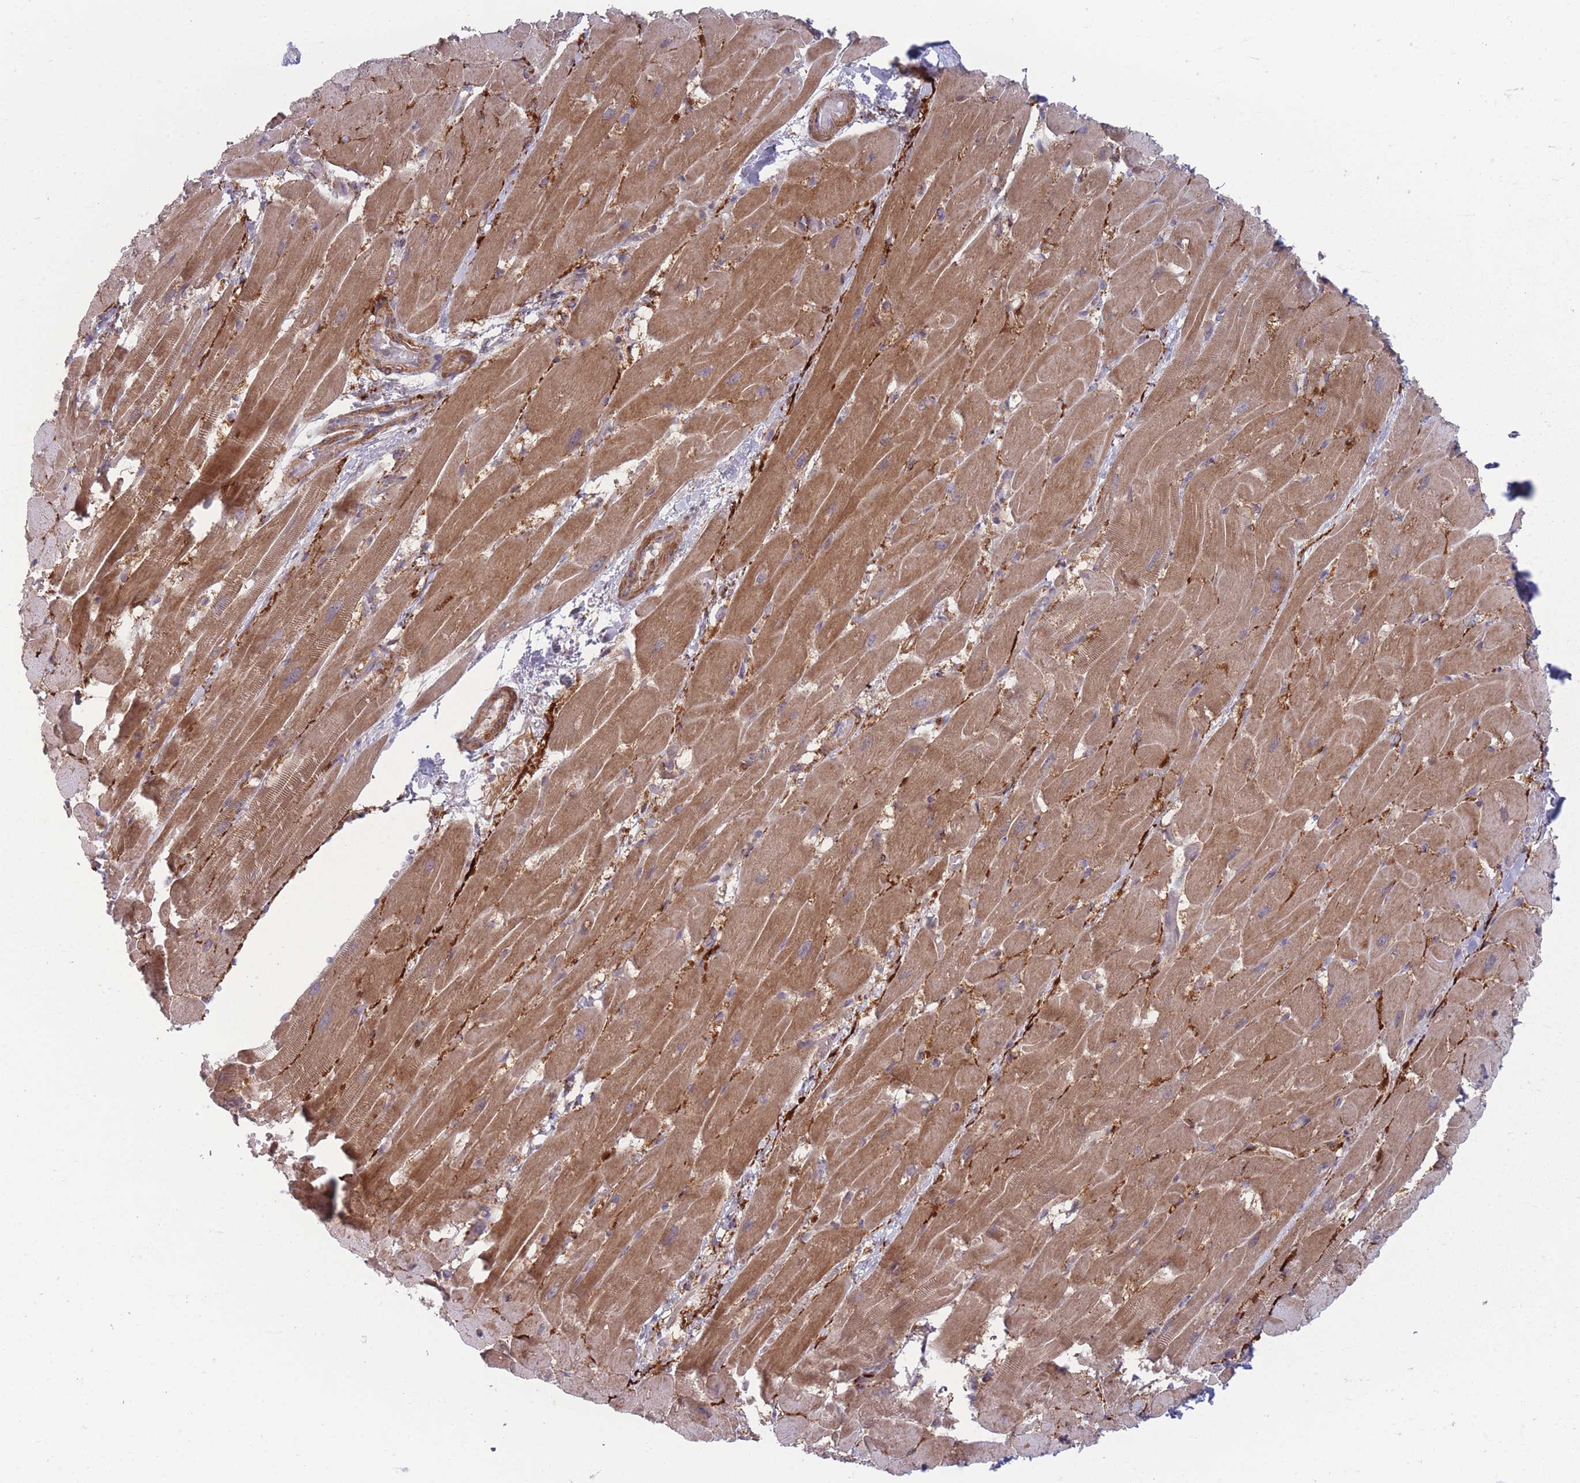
{"staining": {"intensity": "moderate", "quantity": ">75%", "location": "cytoplasmic/membranous"}, "tissue": "heart muscle", "cell_type": "Cardiomyocytes", "image_type": "normal", "snomed": [{"axis": "morphology", "description": "Normal tissue, NOS"}, {"axis": "topography", "description": "Heart"}], "caption": "Normal heart muscle was stained to show a protein in brown. There is medium levels of moderate cytoplasmic/membranous positivity in about >75% of cardiomyocytes.", "gene": "VRK2", "patient": {"sex": "male", "age": 37}}